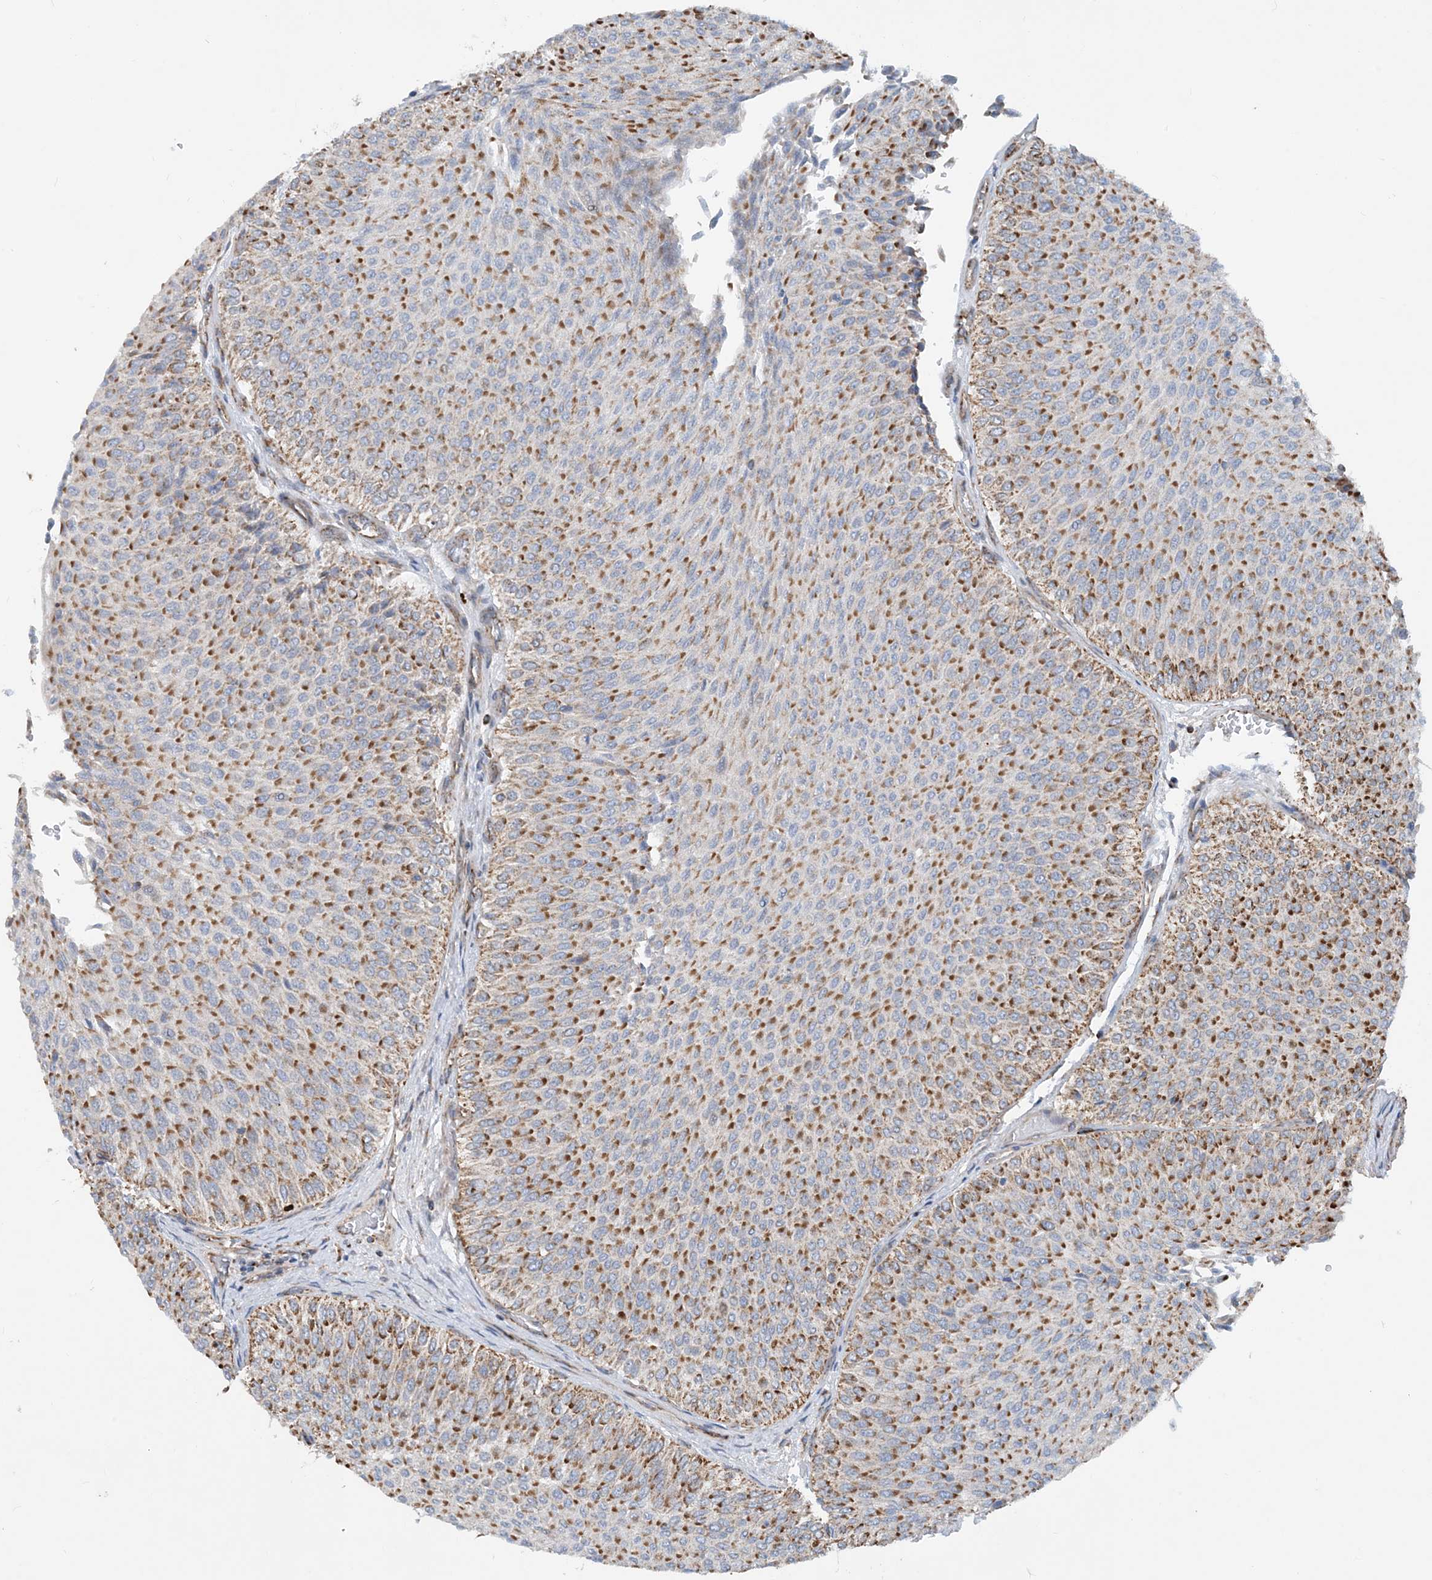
{"staining": {"intensity": "moderate", "quantity": ">75%", "location": "cytoplasmic/membranous"}, "tissue": "urothelial cancer", "cell_type": "Tumor cells", "image_type": "cancer", "snomed": [{"axis": "morphology", "description": "Urothelial carcinoma, Low grade"}, {"axis": "topography", "description": "Urinary bladder"}], "caption": "Protein staining demonstrates moderate cytoplasmic/membranous positivity in about >75% of tumor cells in urothelial cancer.", "gene": "PCDHGA1", "patient": {"sex": "male", "age": 78}}